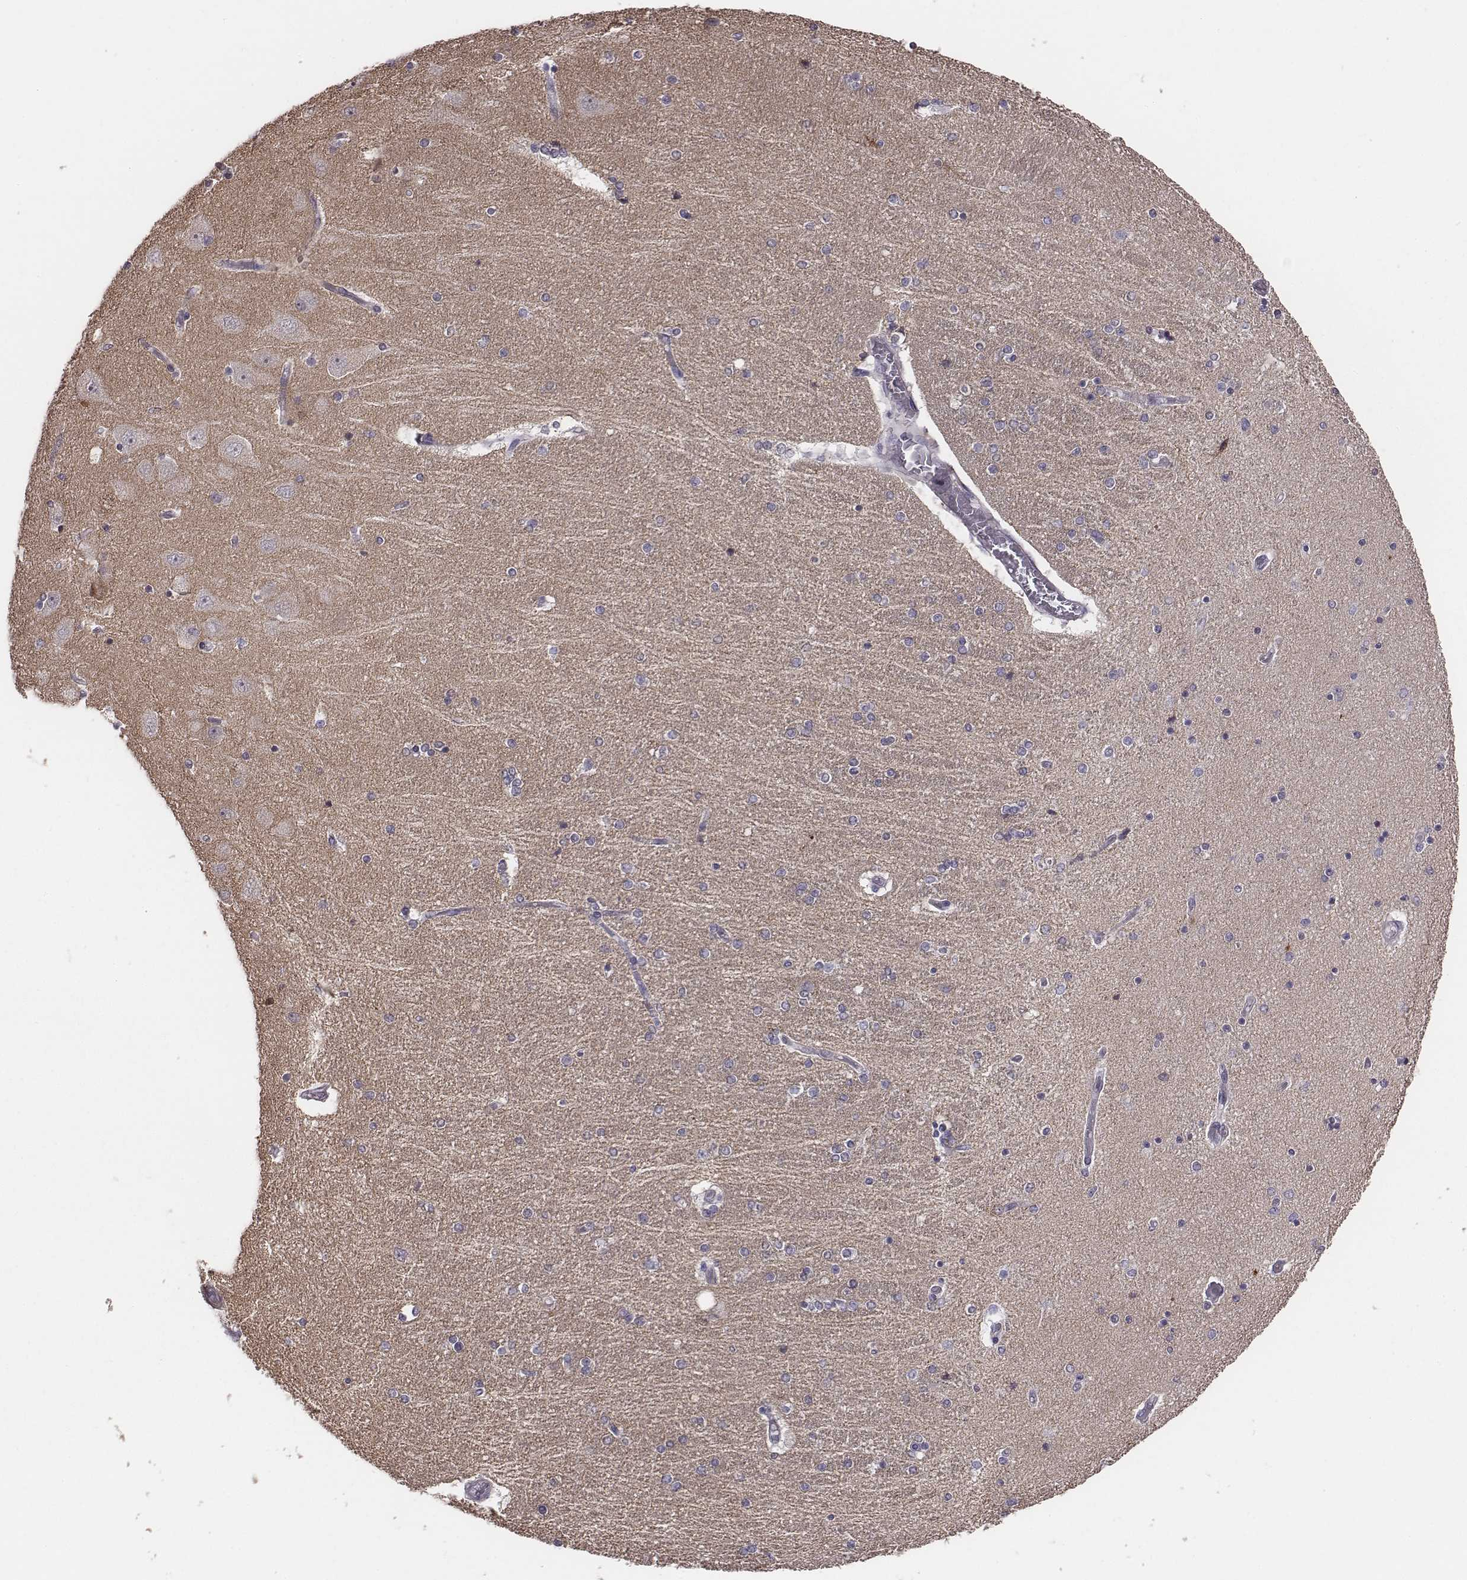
{"staining": {"intensity": "negative", "quantity": "none", "location": "none"}, "tissue": "hippocampus", "cell_type": "Glial cells", "image_type": "normal", "snomed": [{"axis": "morphology", "description": "Normal tissue, NOS"}, {"axis": "topography", "description": "Hippocampus"}], "caption": "The immunohistochemistry (IHC) image has no significant staining in glial cells of hippocampus.", "gene": "PRKCZ", "patient": {"sex": "female", "age": 54}}